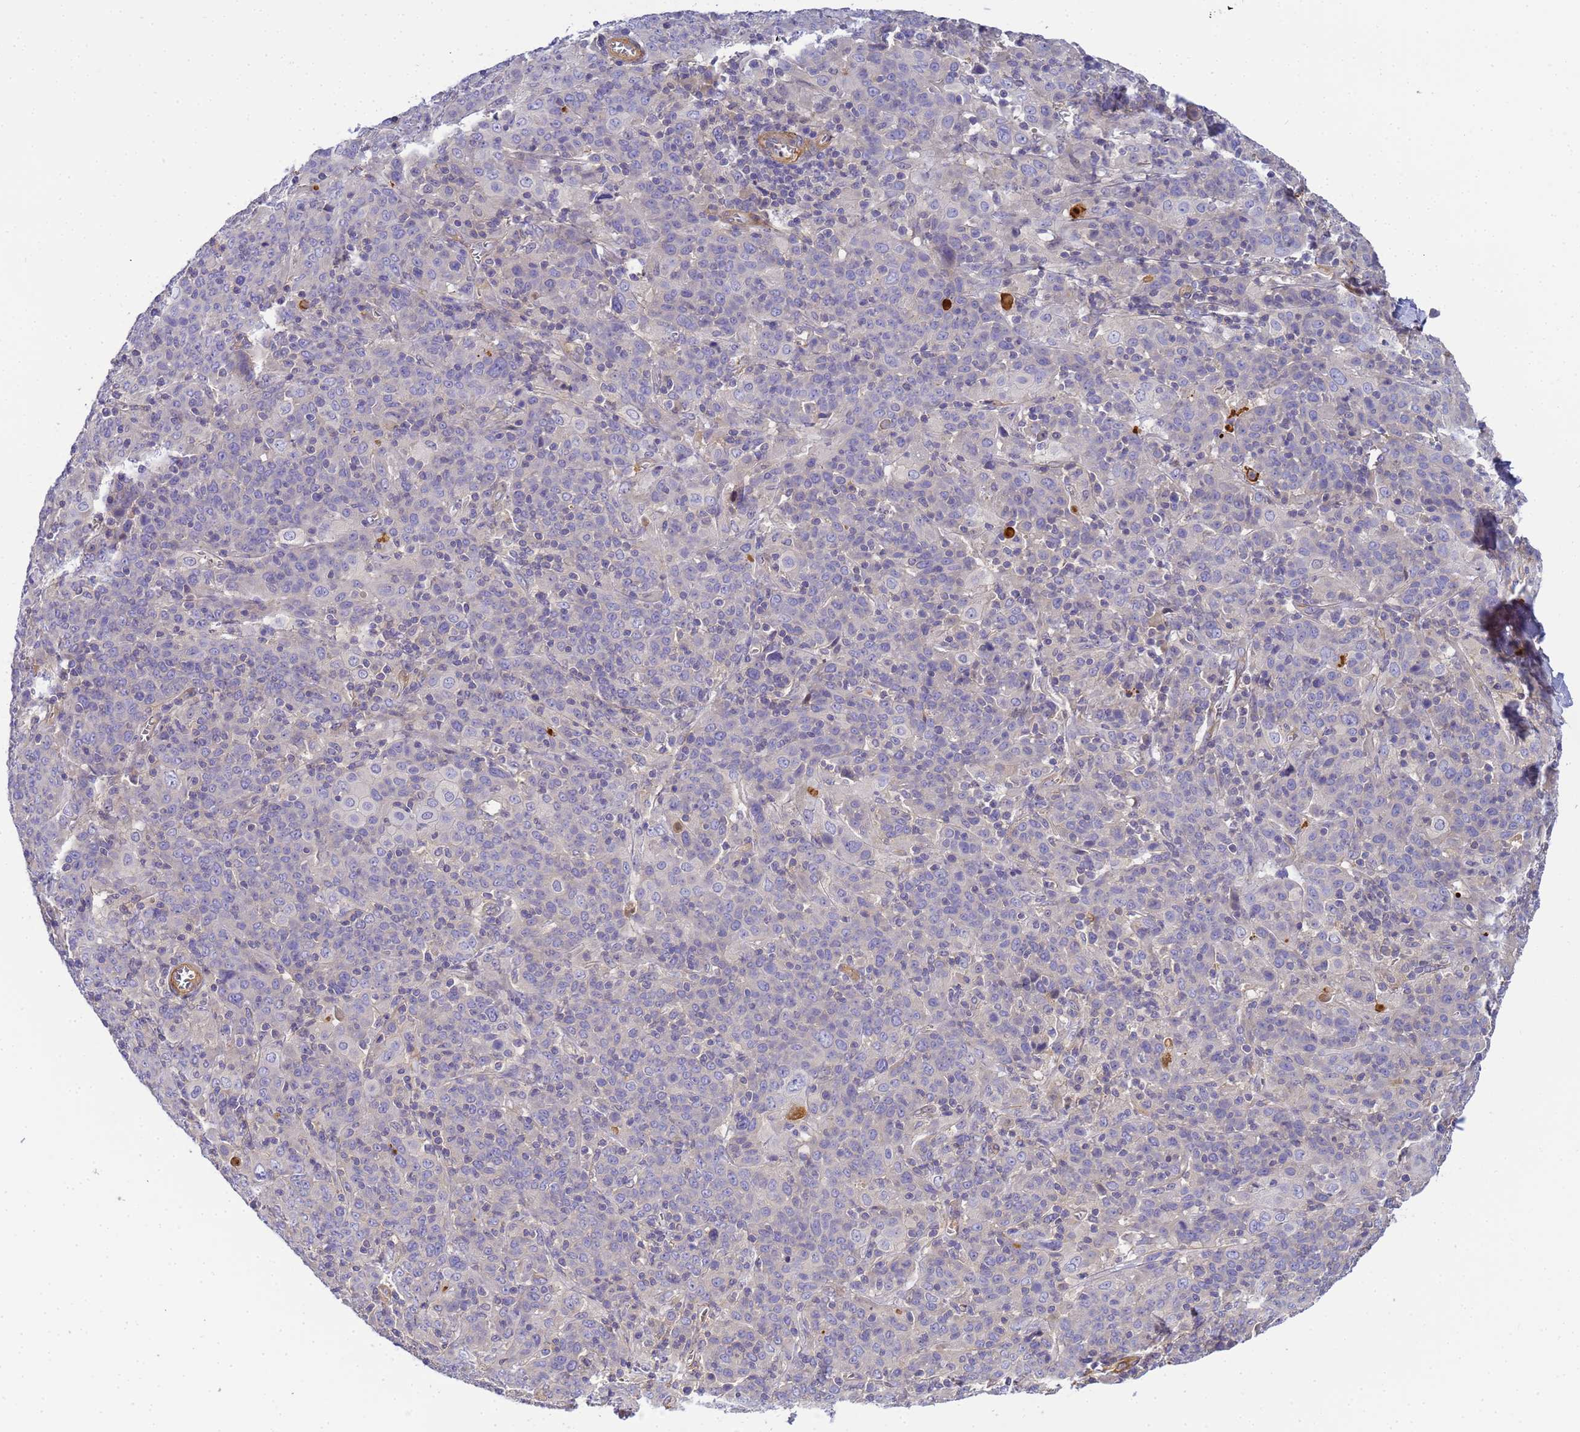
{"staining": {"intensity": "negative", "quantity": "none", "location": "none"}, "tissue": "cervical cancer", "cell_type": "Tumor cells", "image_type": "cancer", "snomed": [{"axis": "morphology", "description": "Squamous cell carcinoma, NOS"}, {"axis": "topography", "description": "Cervix"}], "caption": "This is an immunohistochemistry photomicrograph of squamous cell carcinoma (cervical). There is no expression in tumor cells.", "gene": "MYL12A", "patient": {"sex": "female", "age": 67}}